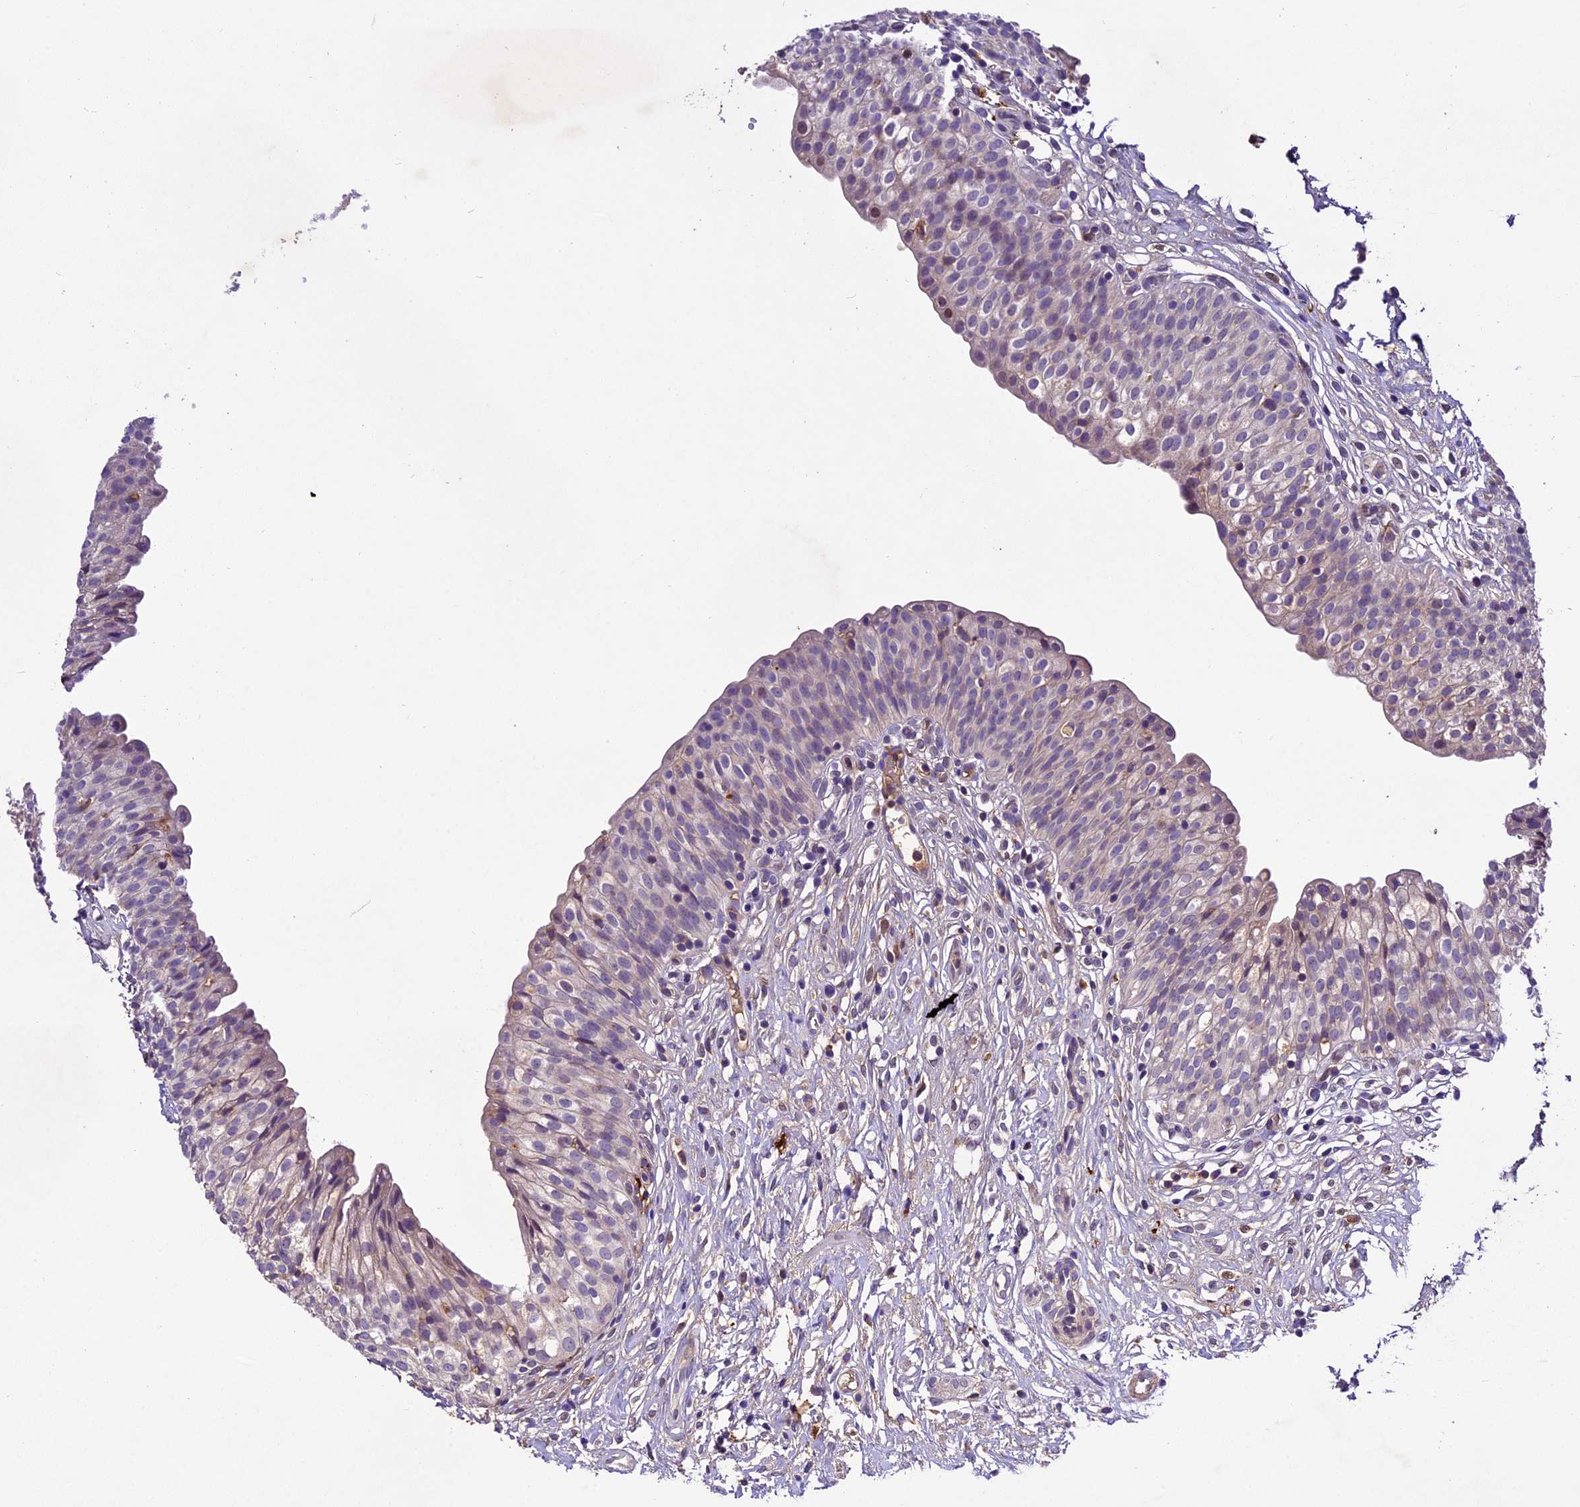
{"staining": {"intensity": "weak", "quantity": "<25%", "location": "cytoplasmic/membranous"}, "tissue": "urinary bladder", "cell_type": "Urothelial cells", "image_type": "normal", "snomed": [{"axis": "morphology", "description": "Normal tissue, NOS"}, {"axis": "topography", "description": "Urinary bladder"}], "caption": "This is an immunohistochemistry histopathology image of normal human urinary bladder. There is no staining in urothelial cells.", "gene": "CILP2", "patient": {"sex": "male", "age": 55}}